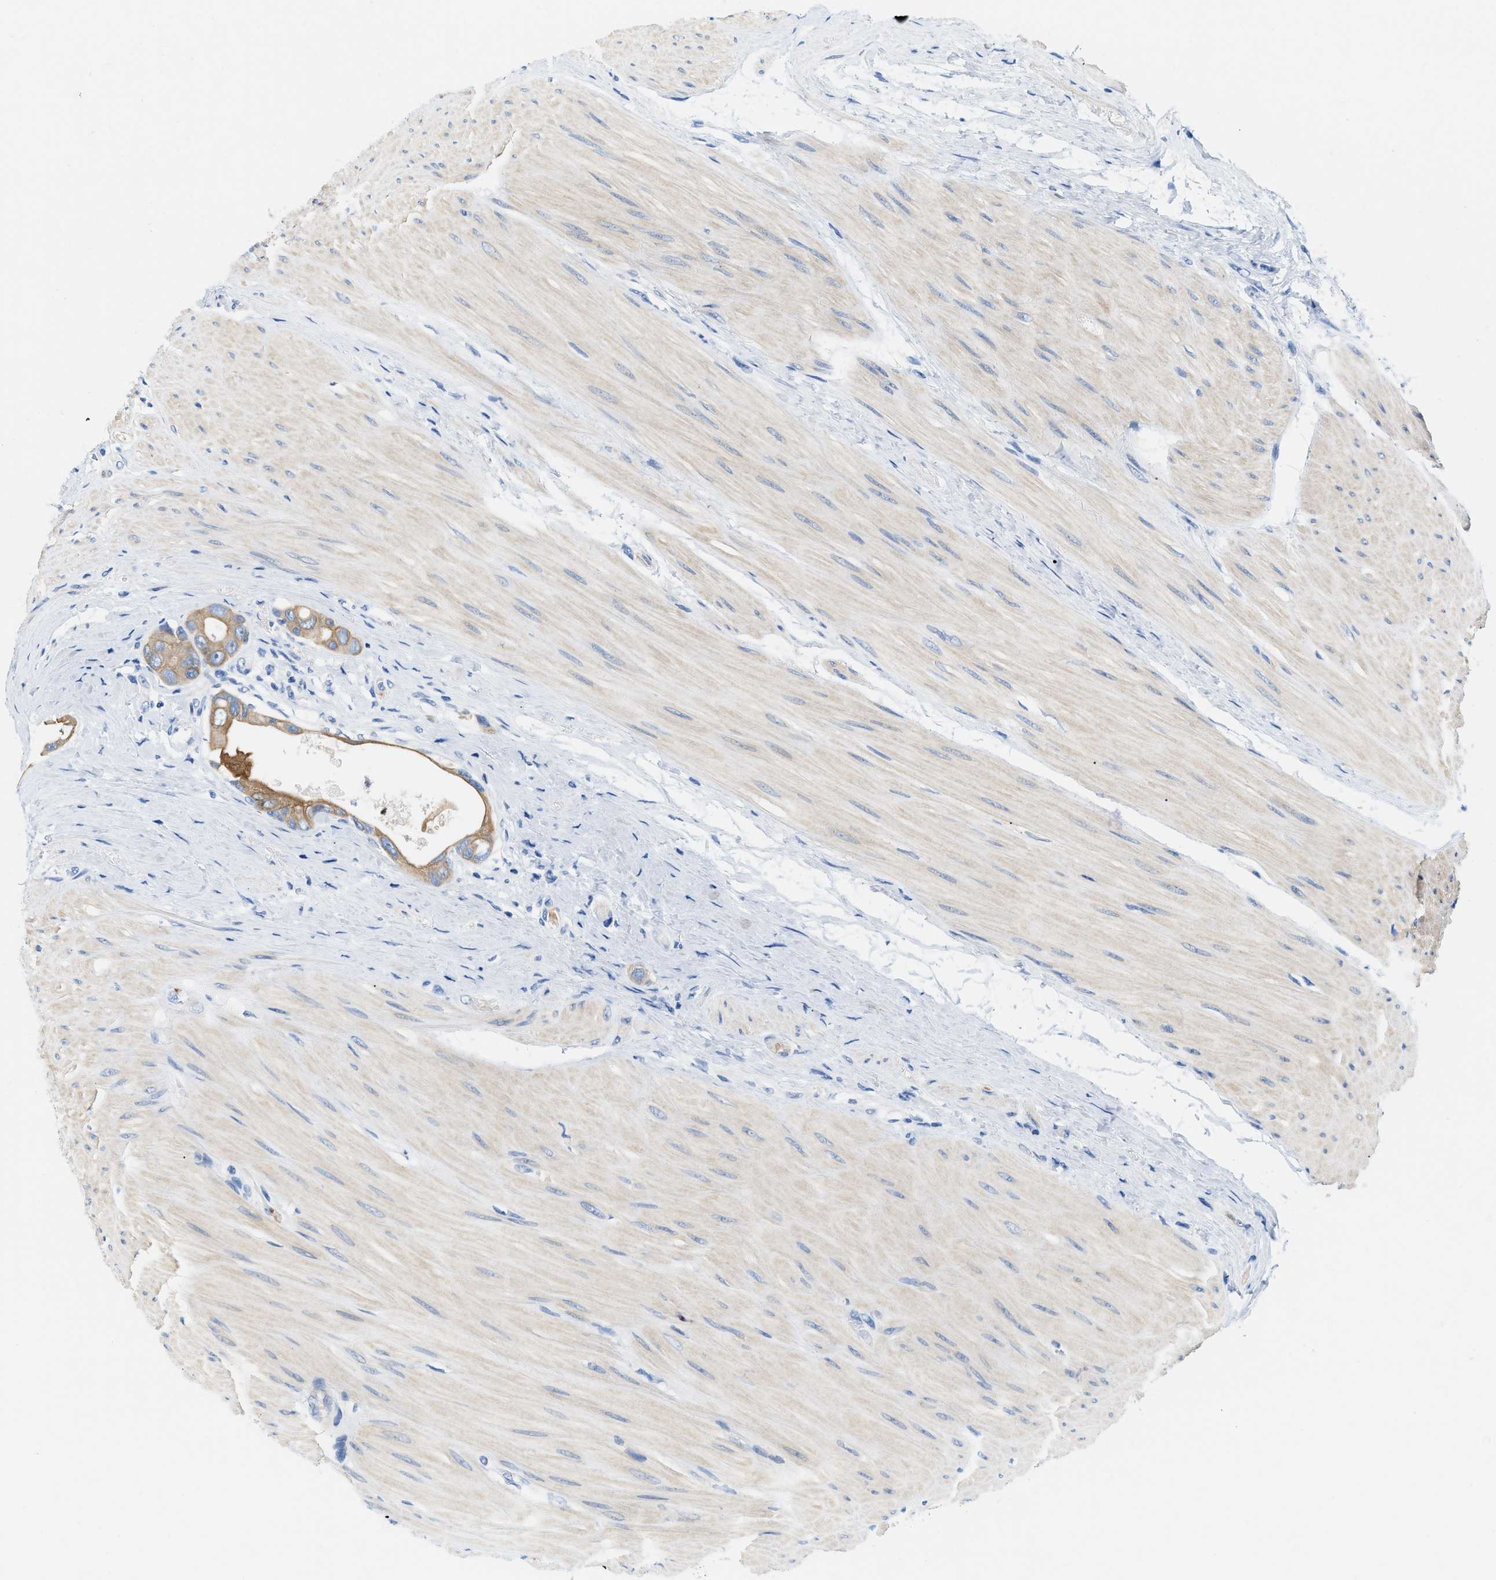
{"staining": {"intensity": "moderate", "quantity": ">75%", "location": "cytoplasmic/membranous"}, "tissue": "colorectal cancer", "cell_type": "Tumor cells", "image_type": "cancer", "snomed": [{"axis": "morphology", "description": "Adenocarcinoma, NOS"}, {"axis": "topography", "description": "Rectum"}], "caption": "This is a photomicrograph of immunohistochemistry staining of adenocarcinoma (colorectal), which shows moderate positivity in the cytoplasmic/membranous of tumor cells.", "gene": "BPGM", "patient": {"sex": "male", "age": 51}}